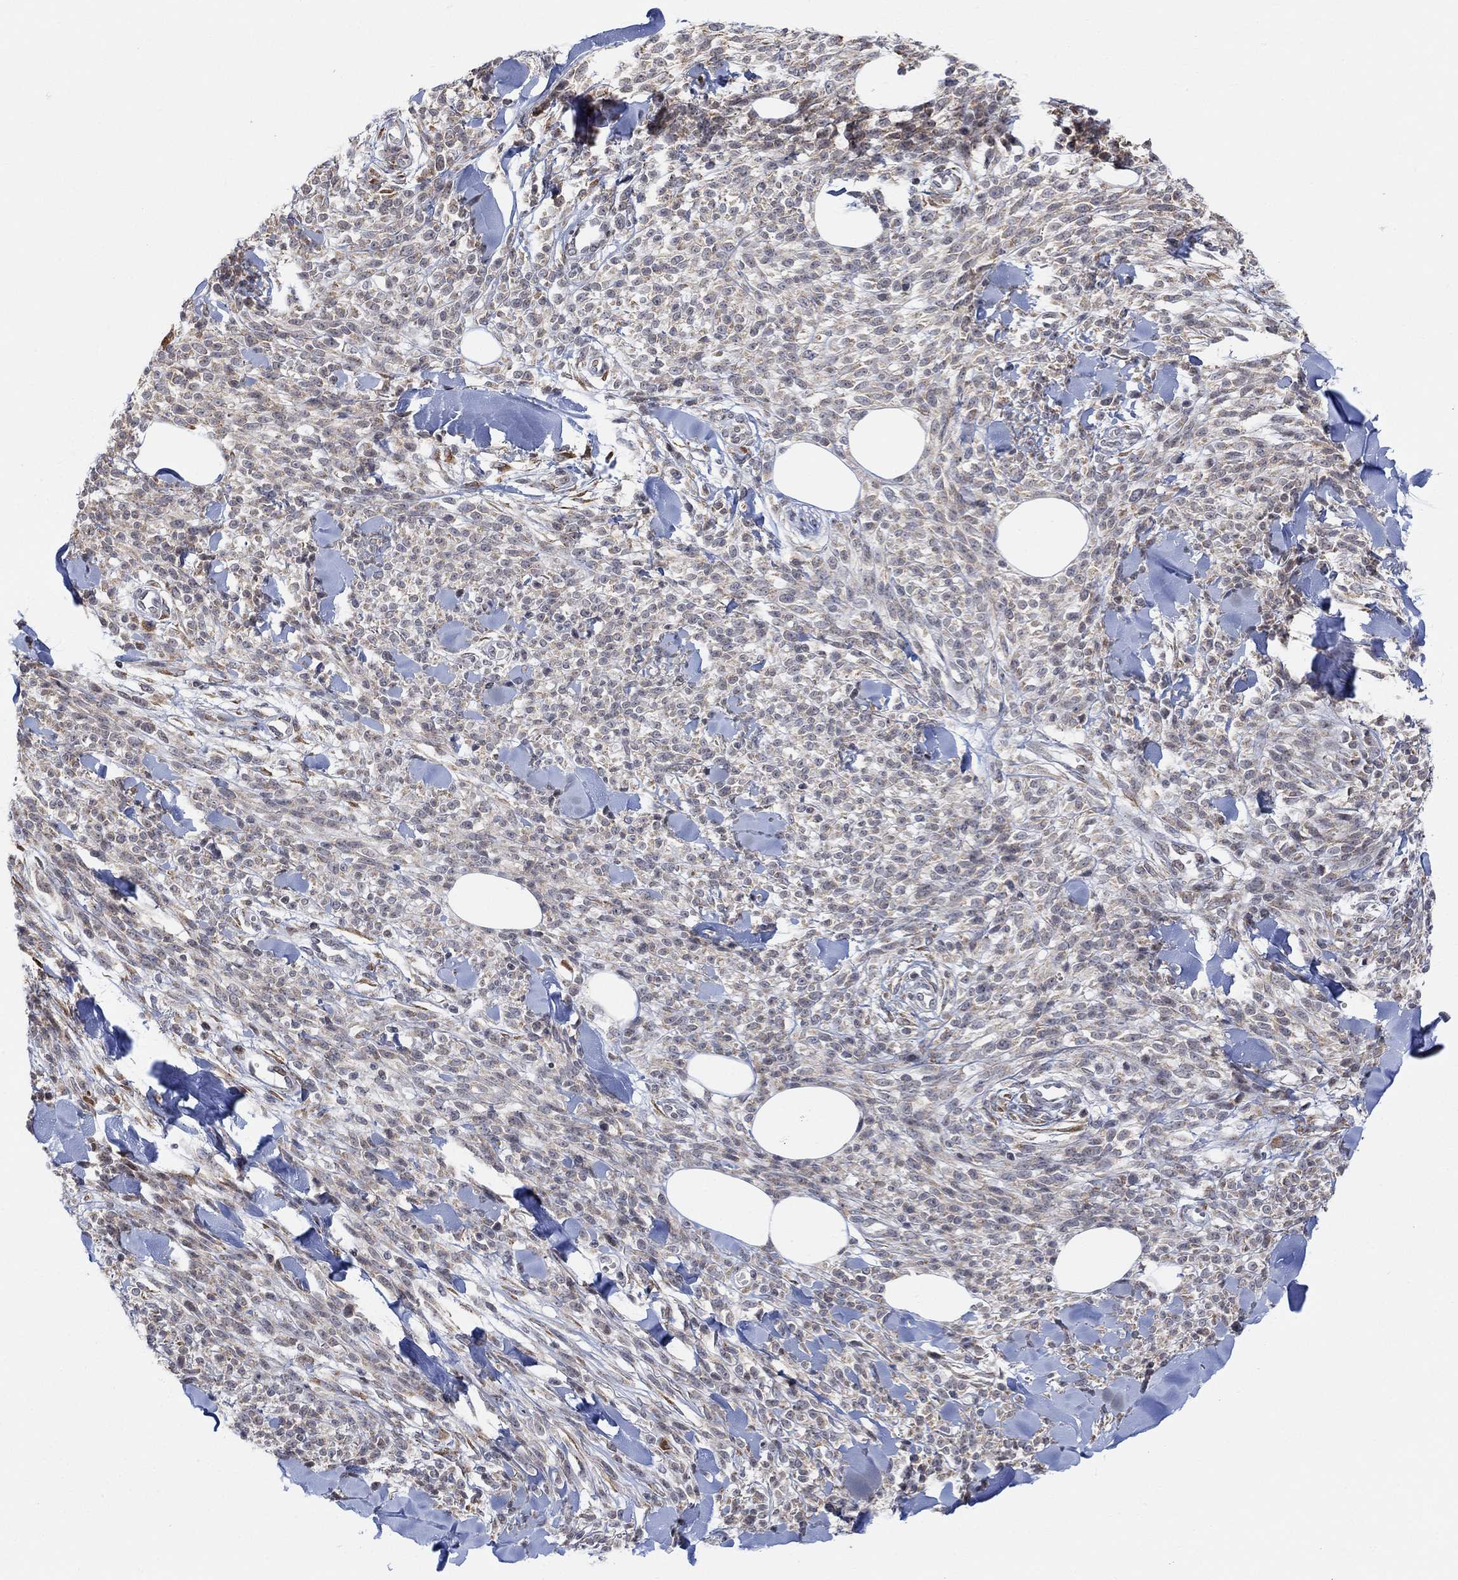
{"staining": {"intensity": "negative", "quantity": "none", "location": "none"}, "tissue": "melanoma", "cell_type": "Tumor cells", "image_type": "cancer", "snomed": [{"axis": "morphology", "description": "Malignant melanoma, NOS"}, {"axis": "topography", "description": "Skin"}, {"axis": "topography", "description": "Skin of trunk"}], "caption": "Immunohistochemical staining of human malignant melanoma exhibits no significant staining in tumor cells. (Stains: DAB (3,3'-diaminobenzidine) immunohistochemistry (IHC) with hematoxylin counter stain, Microscopy: brightfield microscopy at high magnification).", "gene": "ABHD14A", "patient": {"sex": "male", "age": 74}}